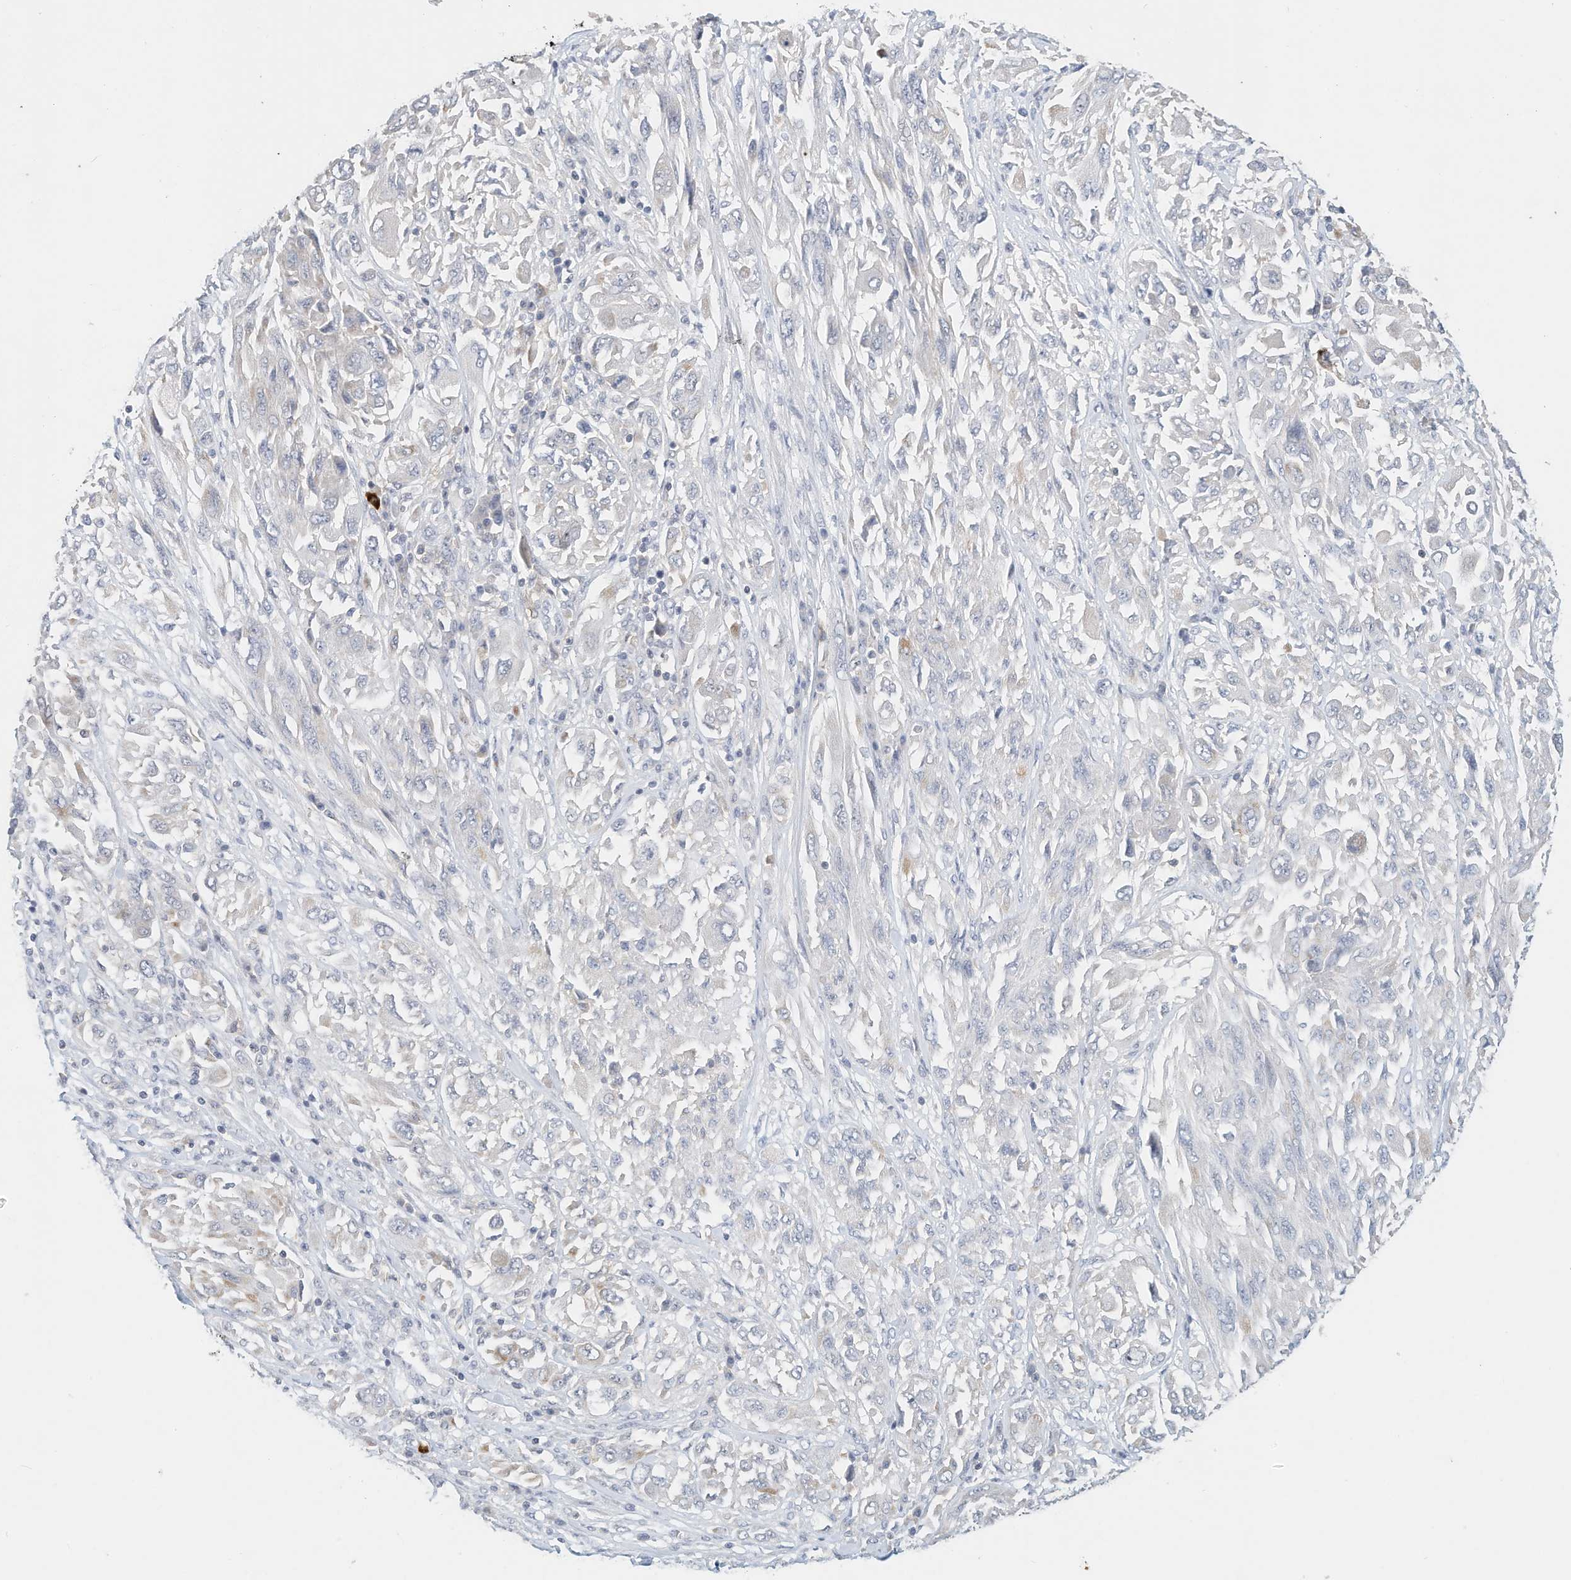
{"staining": {"intensity": "negative", "quantity": "none", "location": "none"}, "tissue": "melanoma", "cell_type": "Tumor cells", "image_type": "cancer", "snomed": [{"axis": "morphology", "description": "Malignant melanoma, NOS"}, {"axis": "topography", "description": "Skin"}], "caption": "IHC image of neoplastic tissue: malignant melanoma stained with DAB exhibits no significant protein expression in tumor cells. (DAB immunohistochemistry, high magnification).", "gene": "MICAL1", "patient": {"sex": "female", "age": 91}}